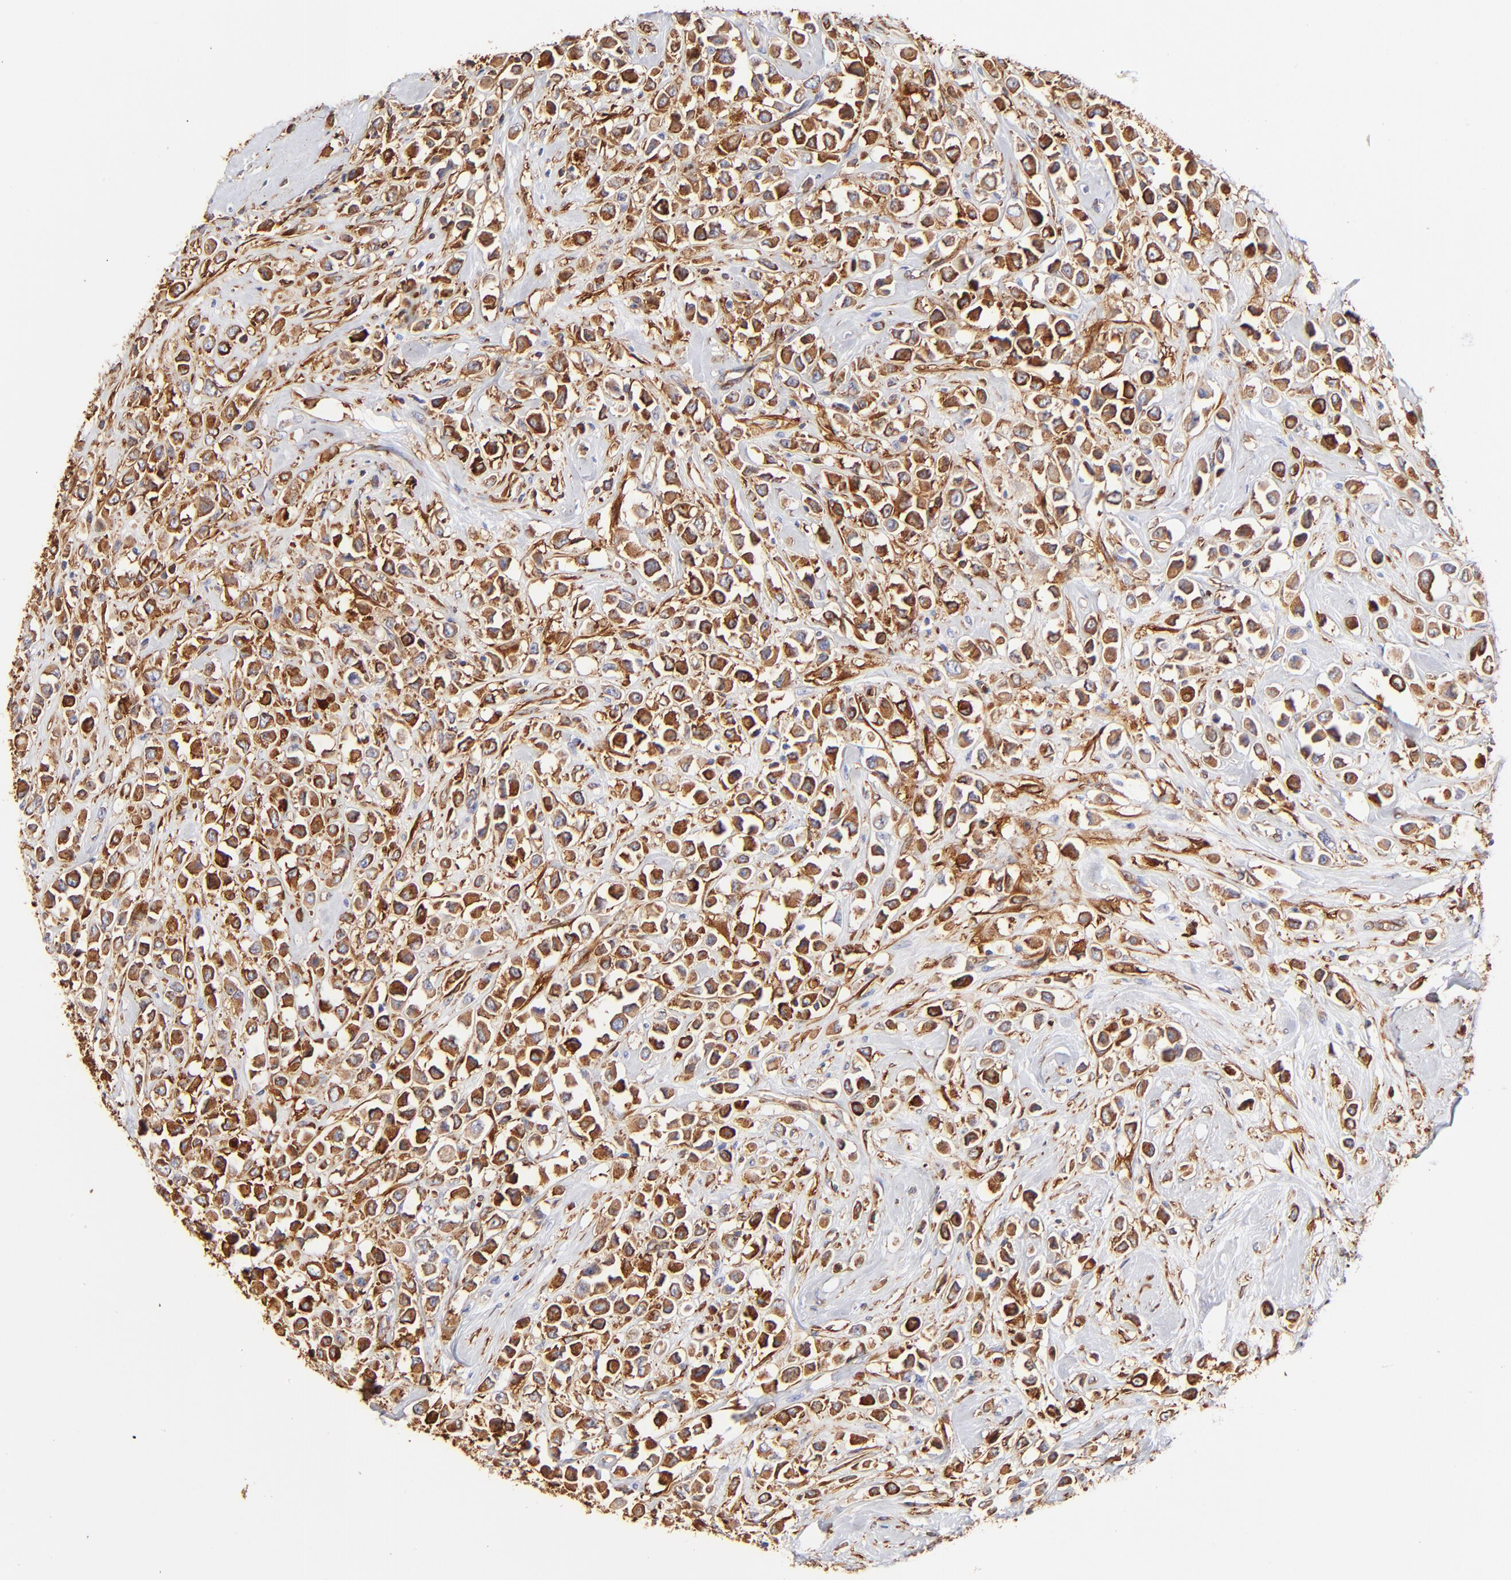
{"staining": {"intensity": "strong", "quantity": "25%-75%", "location": "cytoplasmic/membranous"}, "tissue": "breast cancer", "cell_type": "Tumor cells", "image_type": "cancer", "snomed": [{"axis": "morphology", "description": "Duct carcinoma"}, {"axis": "topography", "description": "Breast"}], "caption": "This is an image of immunohistochemistry staining of breast infiltrating ductal carcinoma, which shows strong staining in the cytoplasmic/membranous of tumor cells.", "gene": "FLNA", "patient": {"sex": "female", "age": 61}}